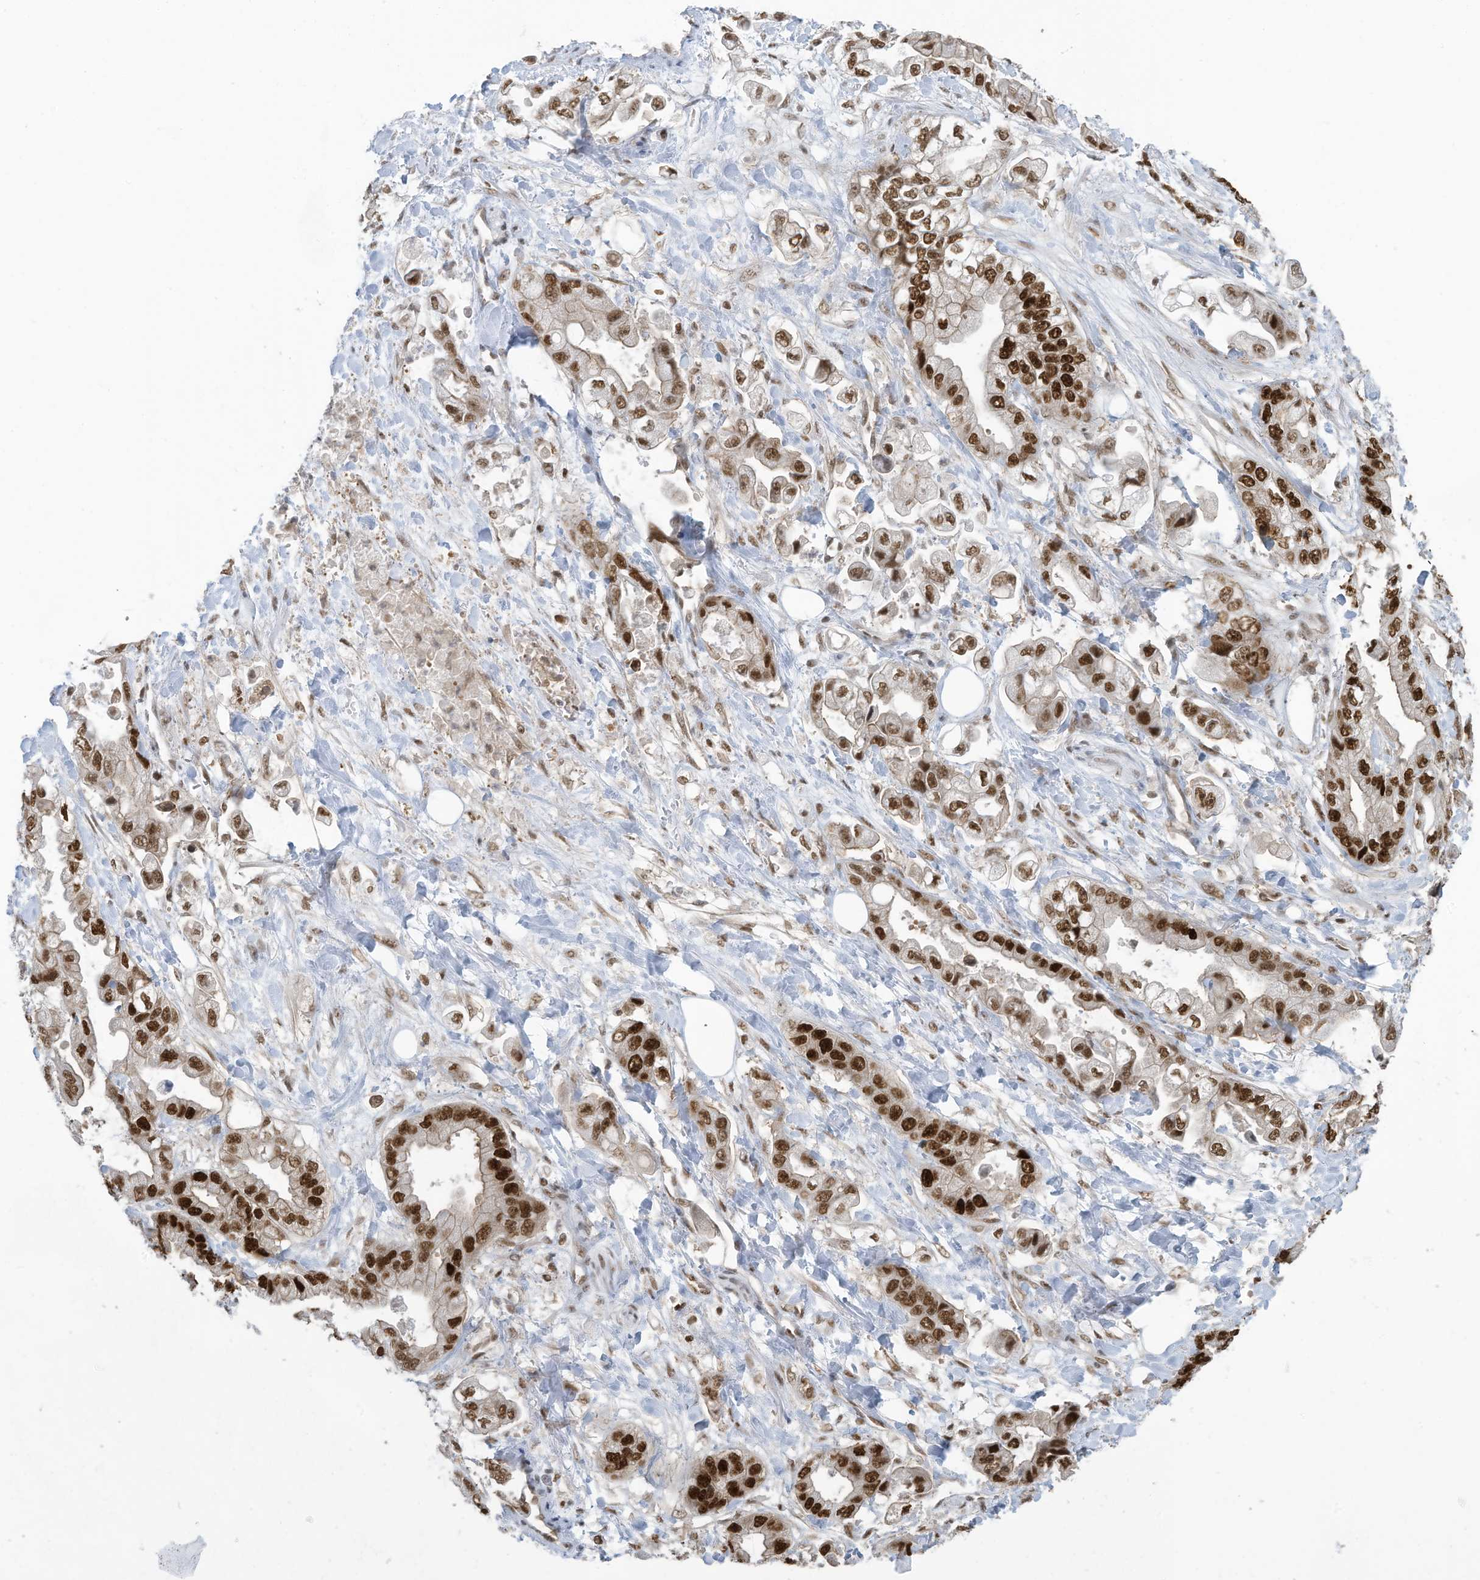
{"staining": {"intensity": "strong", "quantity": ">75%", "location": "nuclear"}, "tissue": "stomach cancer", "cell_type": "Tumor cells", "image_type": "cancer", "snomed": [{"axis": "morphology", "description": "Adenocarcinoma, NOS"}, {"axis": "topography", "description": "Stomach"}], "caption": "Stomach adenocarcinoma stained with DAB (3,3'-diaminobenzidine) immunohistochemistry displays high levels of strong nuclear expression in about >75% of tumor cells.", "gene": "DBR1", "patient": {"sex": "male", "age": 62}}